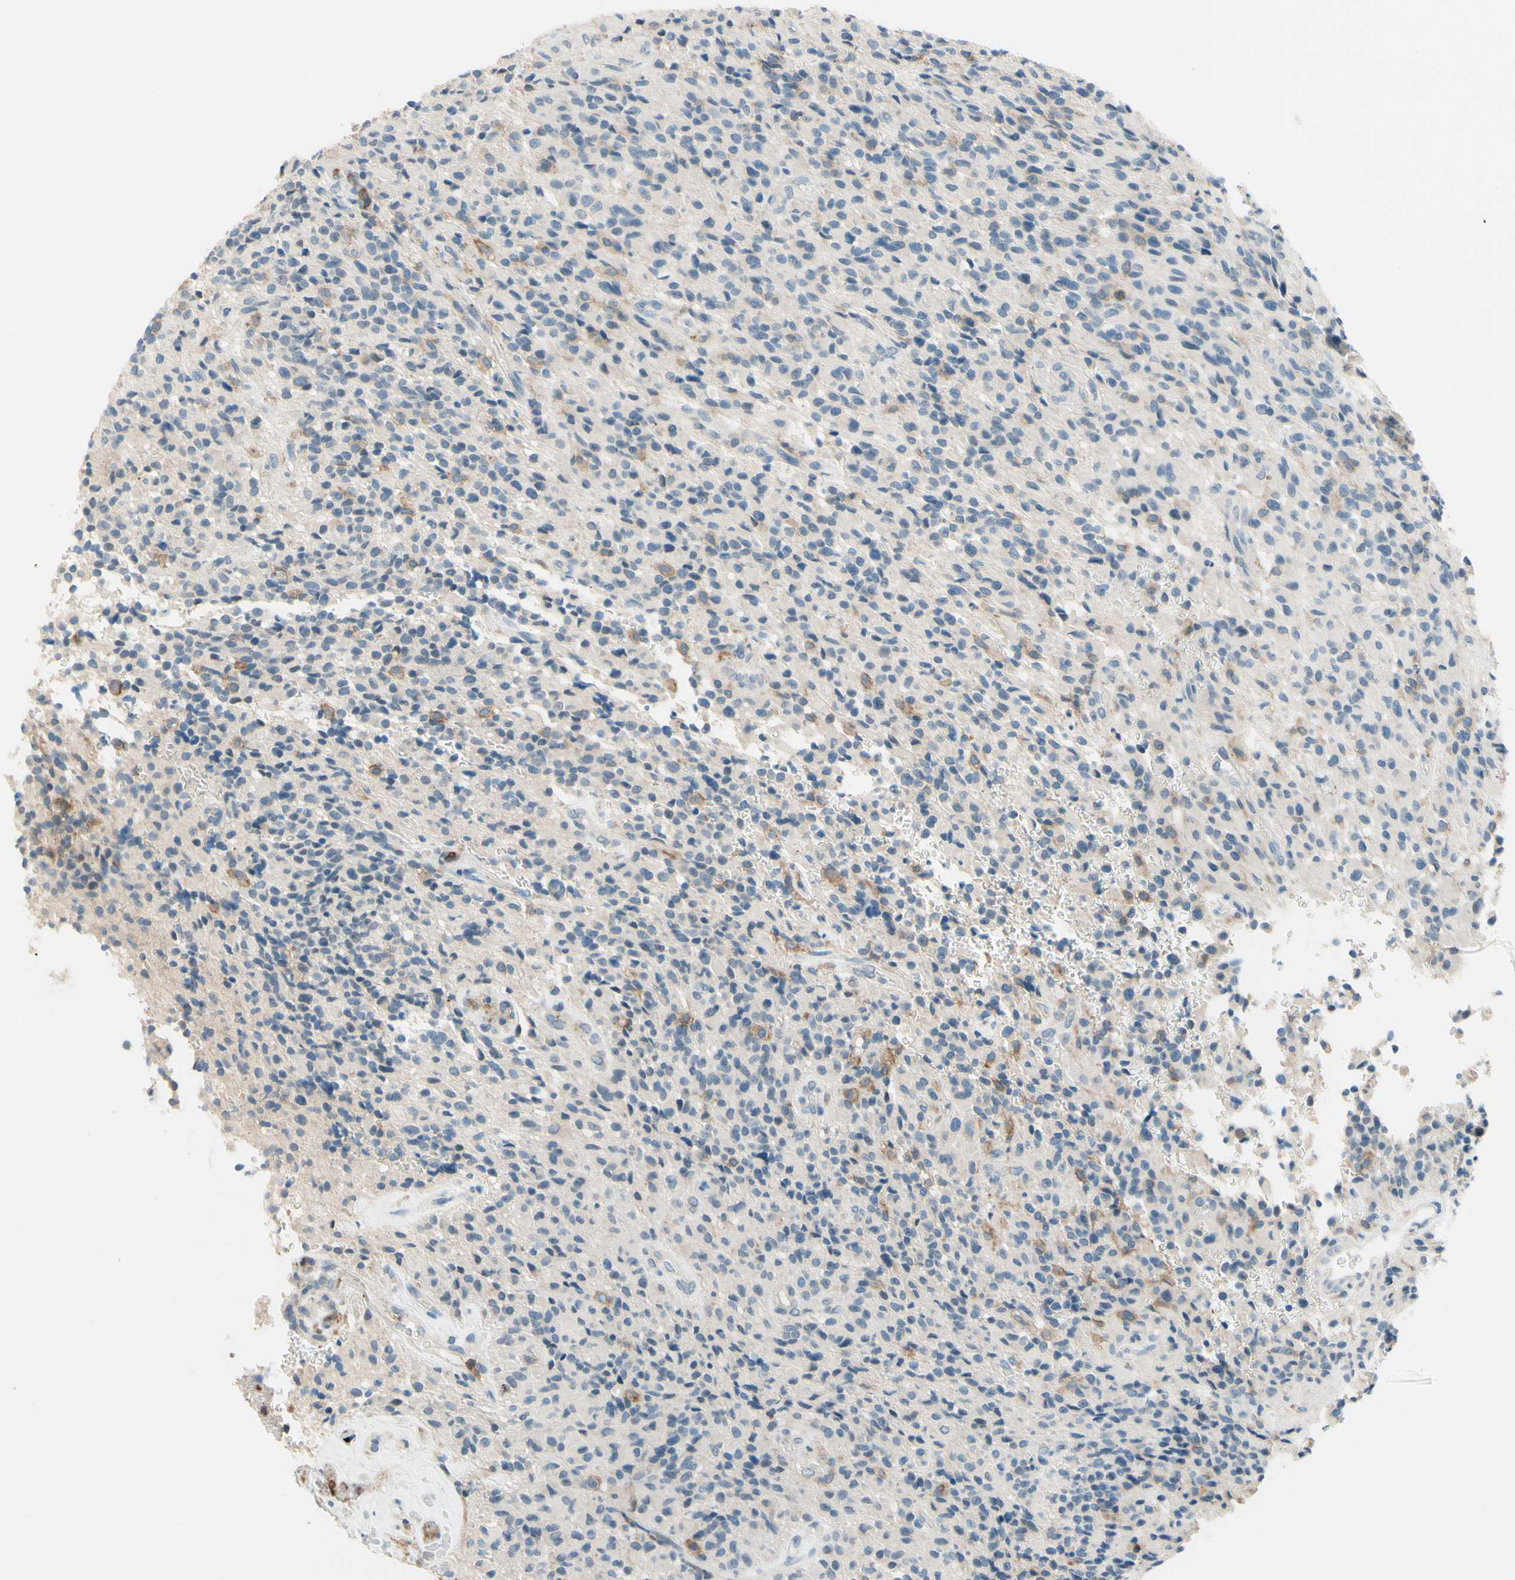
{"staining": {"intensity": "weak", "quantity": "<25%", "location": "cytoplasmic/membranous"}, "tissue": "glioma", "cell_type": "Tumor cells", "image_type": "cancer", "snomed": [{"axis": "morphology", "description": "Glioma, malignant, High grade"}, {"axis": "topography", "description": "Brain"}], "caption": "Protein analysis of high-grade glioma (malignant) exhibits no significant positivity in tumor cells.", "gene": "SIGLEC9", "patient": {"sex": "male", "age": 71}}